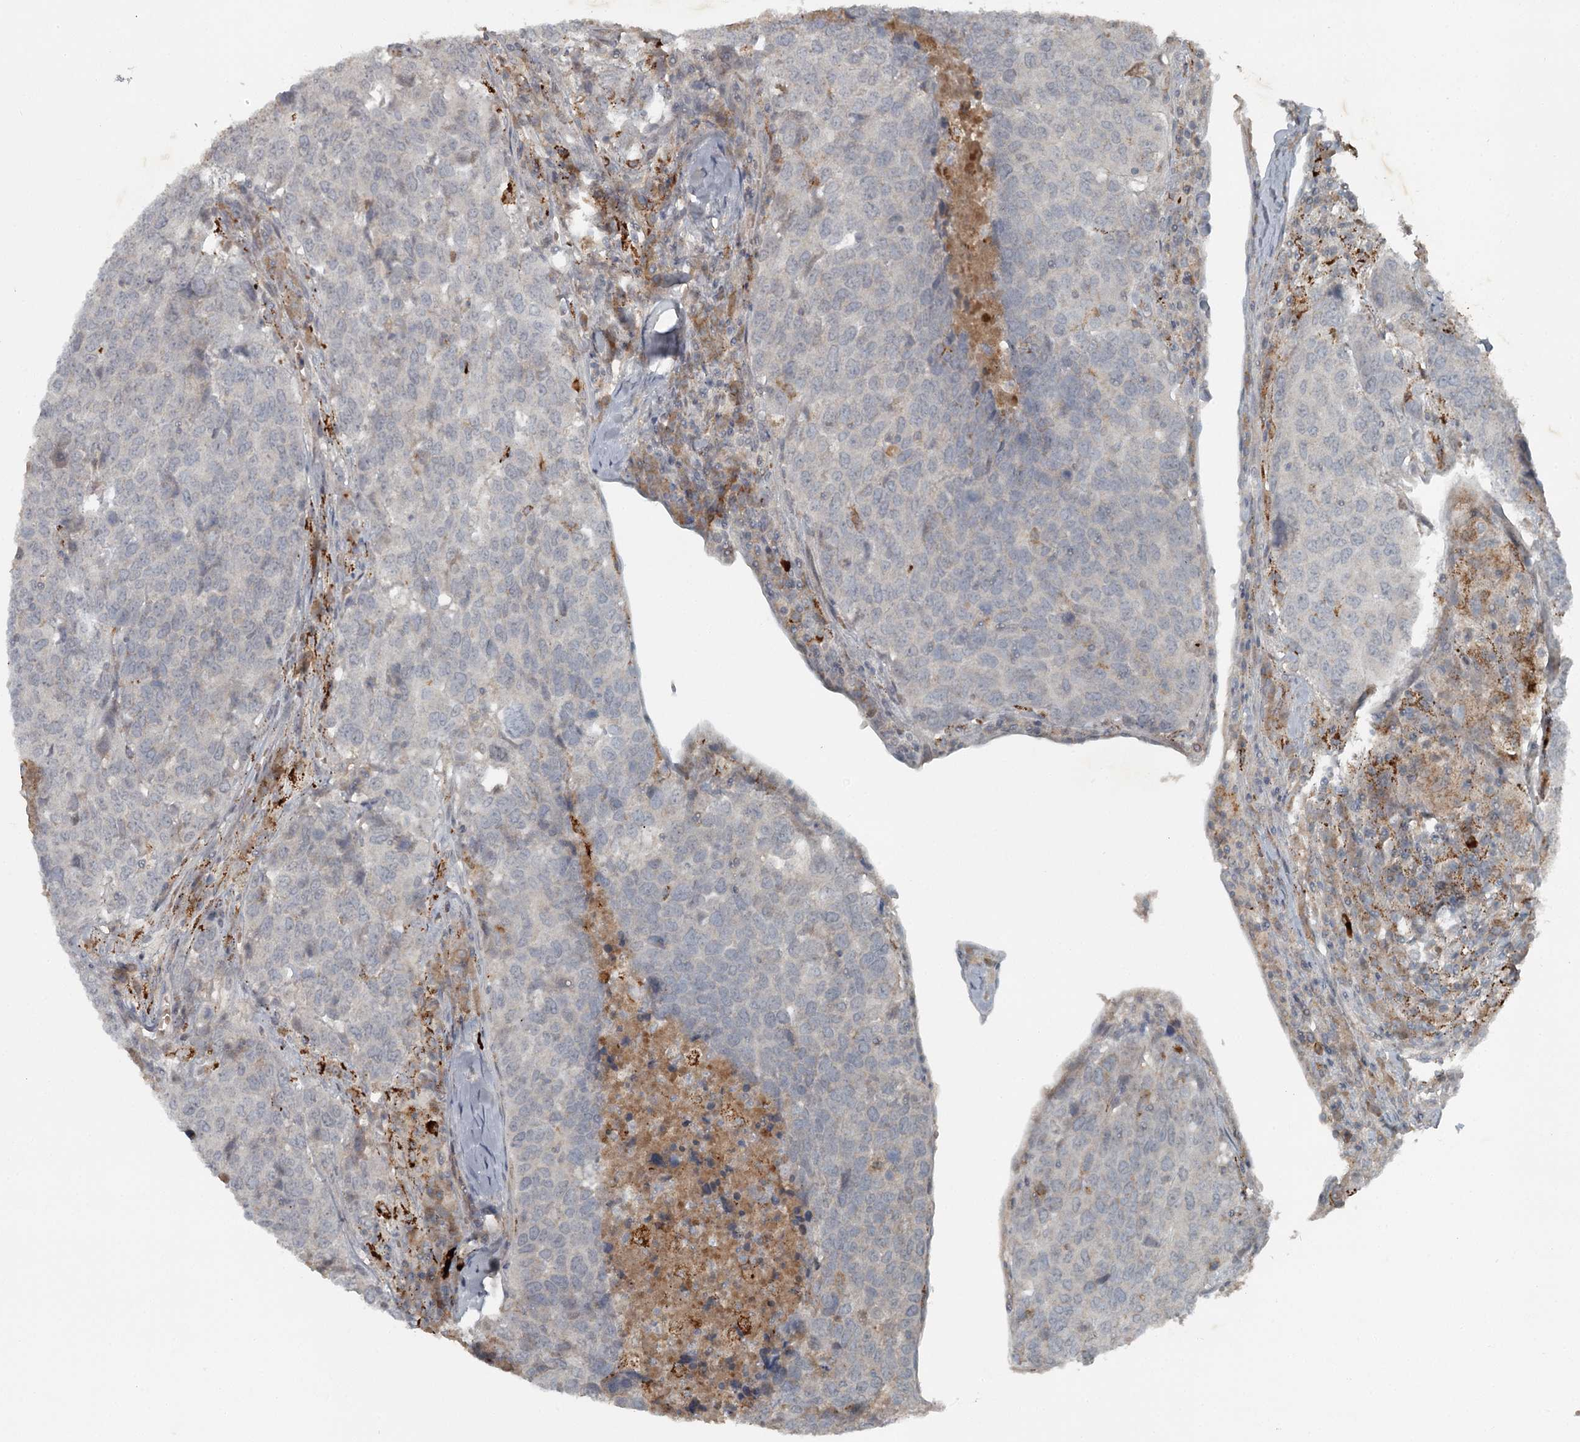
{"staining": {"intensity": "negative", "quantity": "none", "location": "none"}, "tissue": "head and neck cancer", "cell_type": "Tumor cells", "image_type": "cancer", "snomed": [{"axis": "morphology", "description": "Squamous cell carcinoma, NOS"}, {"axis": "topography", "description": "Head-Neck"}], "caption": "High power microscopy photomicrograph of an IHC image of squamous cell carcinoma (head and neck), revealing no significant positivity in tumor cells.", "gene": "SLC39A8", "patient": {"sex": "male", "age": 66}}